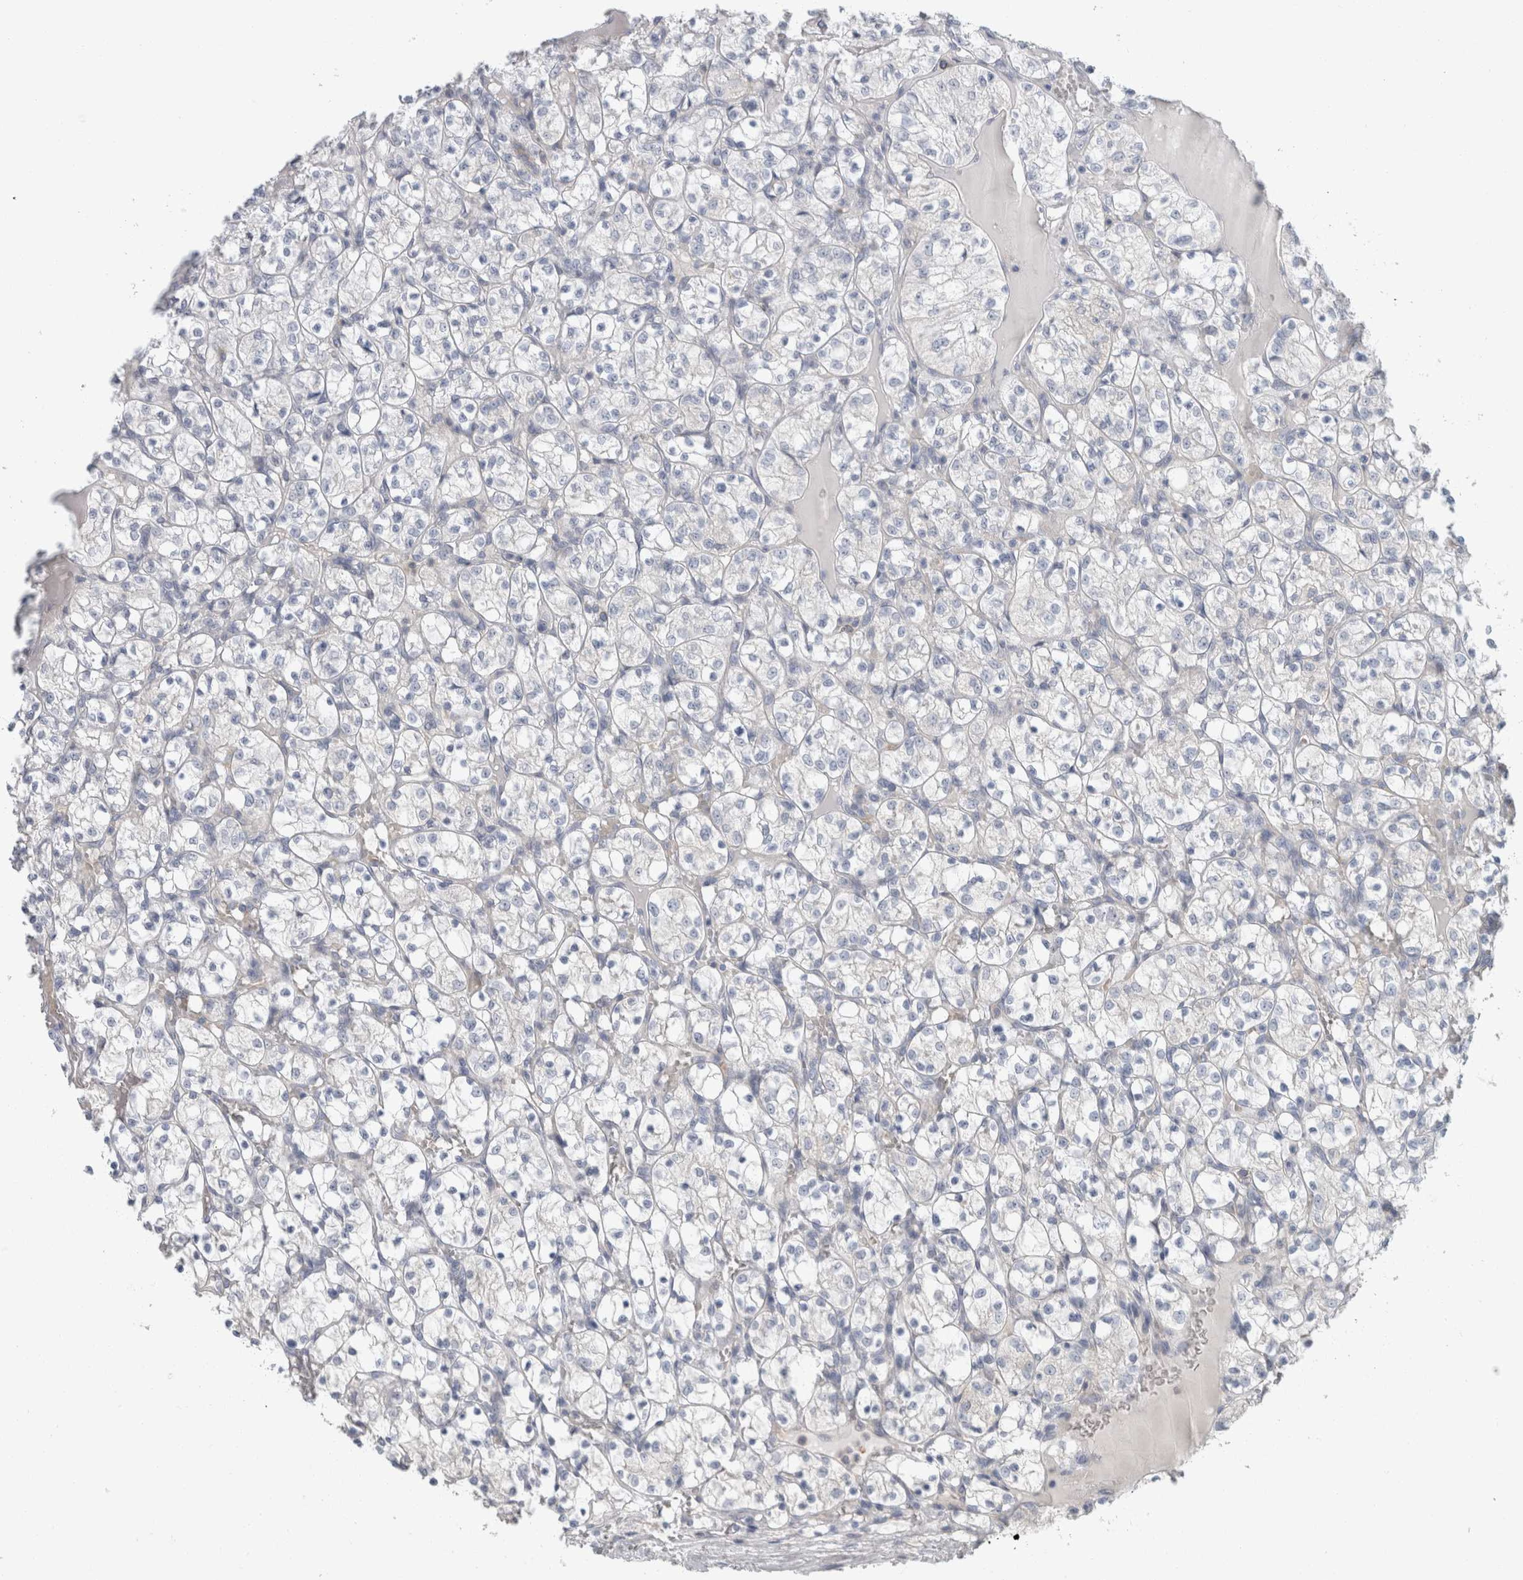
{"staining": {"intensity": "negative", "quantity": "none", "location": "none"}, "tissue": "renal cancer", "cell_type": "Tumor cells", "image_type": "cancer", "snomed": [{"axis": "morphology", "description": "Adenocarcinoma, NOS"}, {"axis": "topography", "description": "Kidney"}], "caption": "Immunohistochemical staining of adenocarcinoma (renal) exhibits no significant expression in tumor cells.", "gene": "CD55", "patient": {"sex": "female", "age": 69}}